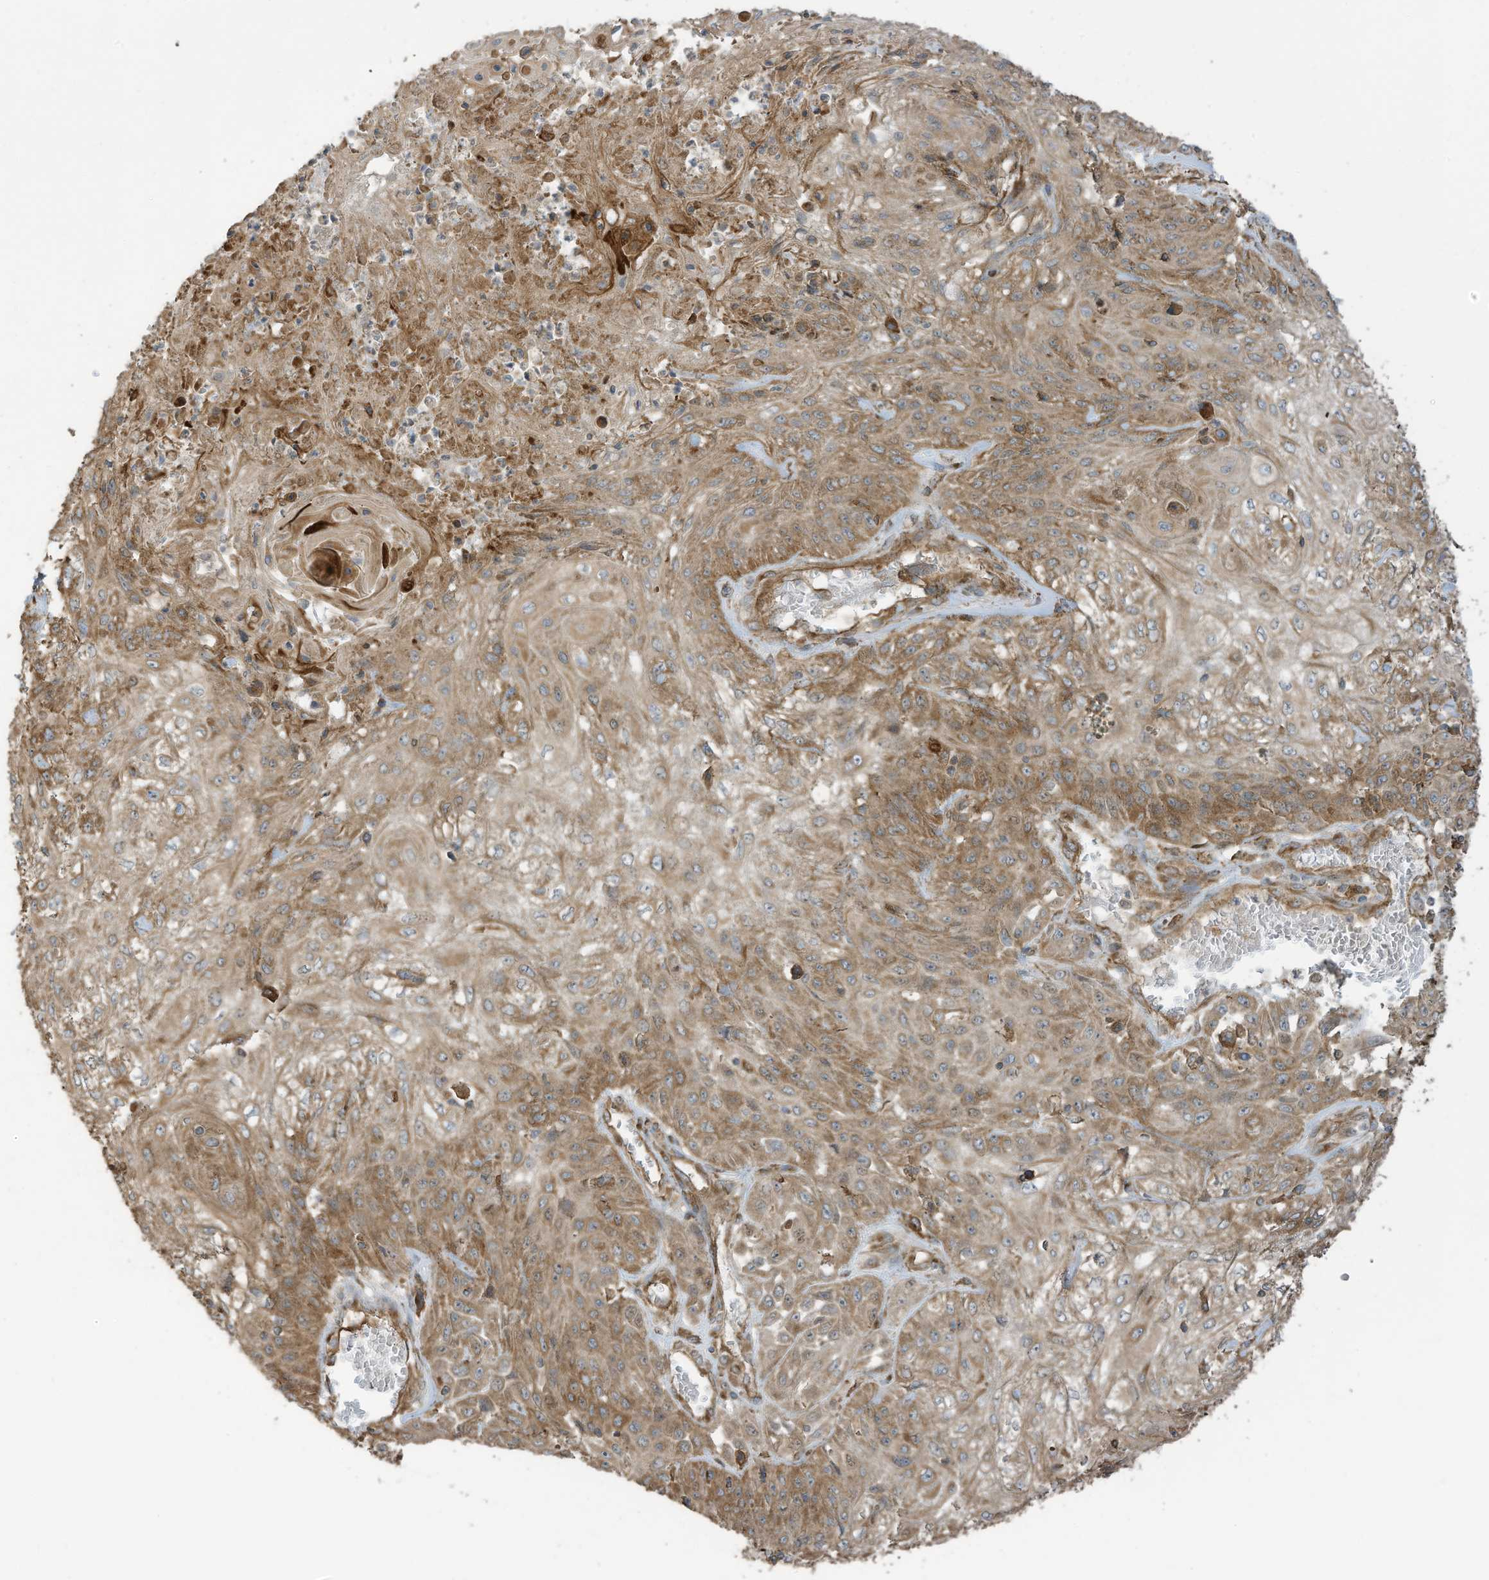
{"staining": {"intensity": "moderate", "quantity": ">75%", "location": "cytoplasmic/membranous"}, "tissue": "skin cancer", "cell_type": "Tumor cells", "image_type": "cancer", "snomed": [{"axis": "morphology", "description": "Squamous cell carcinoma, NOS"}, {"axis": "morphology", "description": "Squamous cell carcinoma, metastatic, NOS"}, {"axis": "topography", "description": "Skin"}, {"axis": "topography", "description": "Lymph node"}], "caption": "DAB immunohistochemical staining of skin cancer demonstrates moderate cytoplasmic/membranous protein positivity in approximately >75% of tumor cells. Using DAB (3,3'-diaminobenzidine) (brown) and hematoxylin (blue) stains, captured at high magnification using brightfield microscopy.", "gene": "CGAS", "patient": {"sex": "male", "age": 75}}